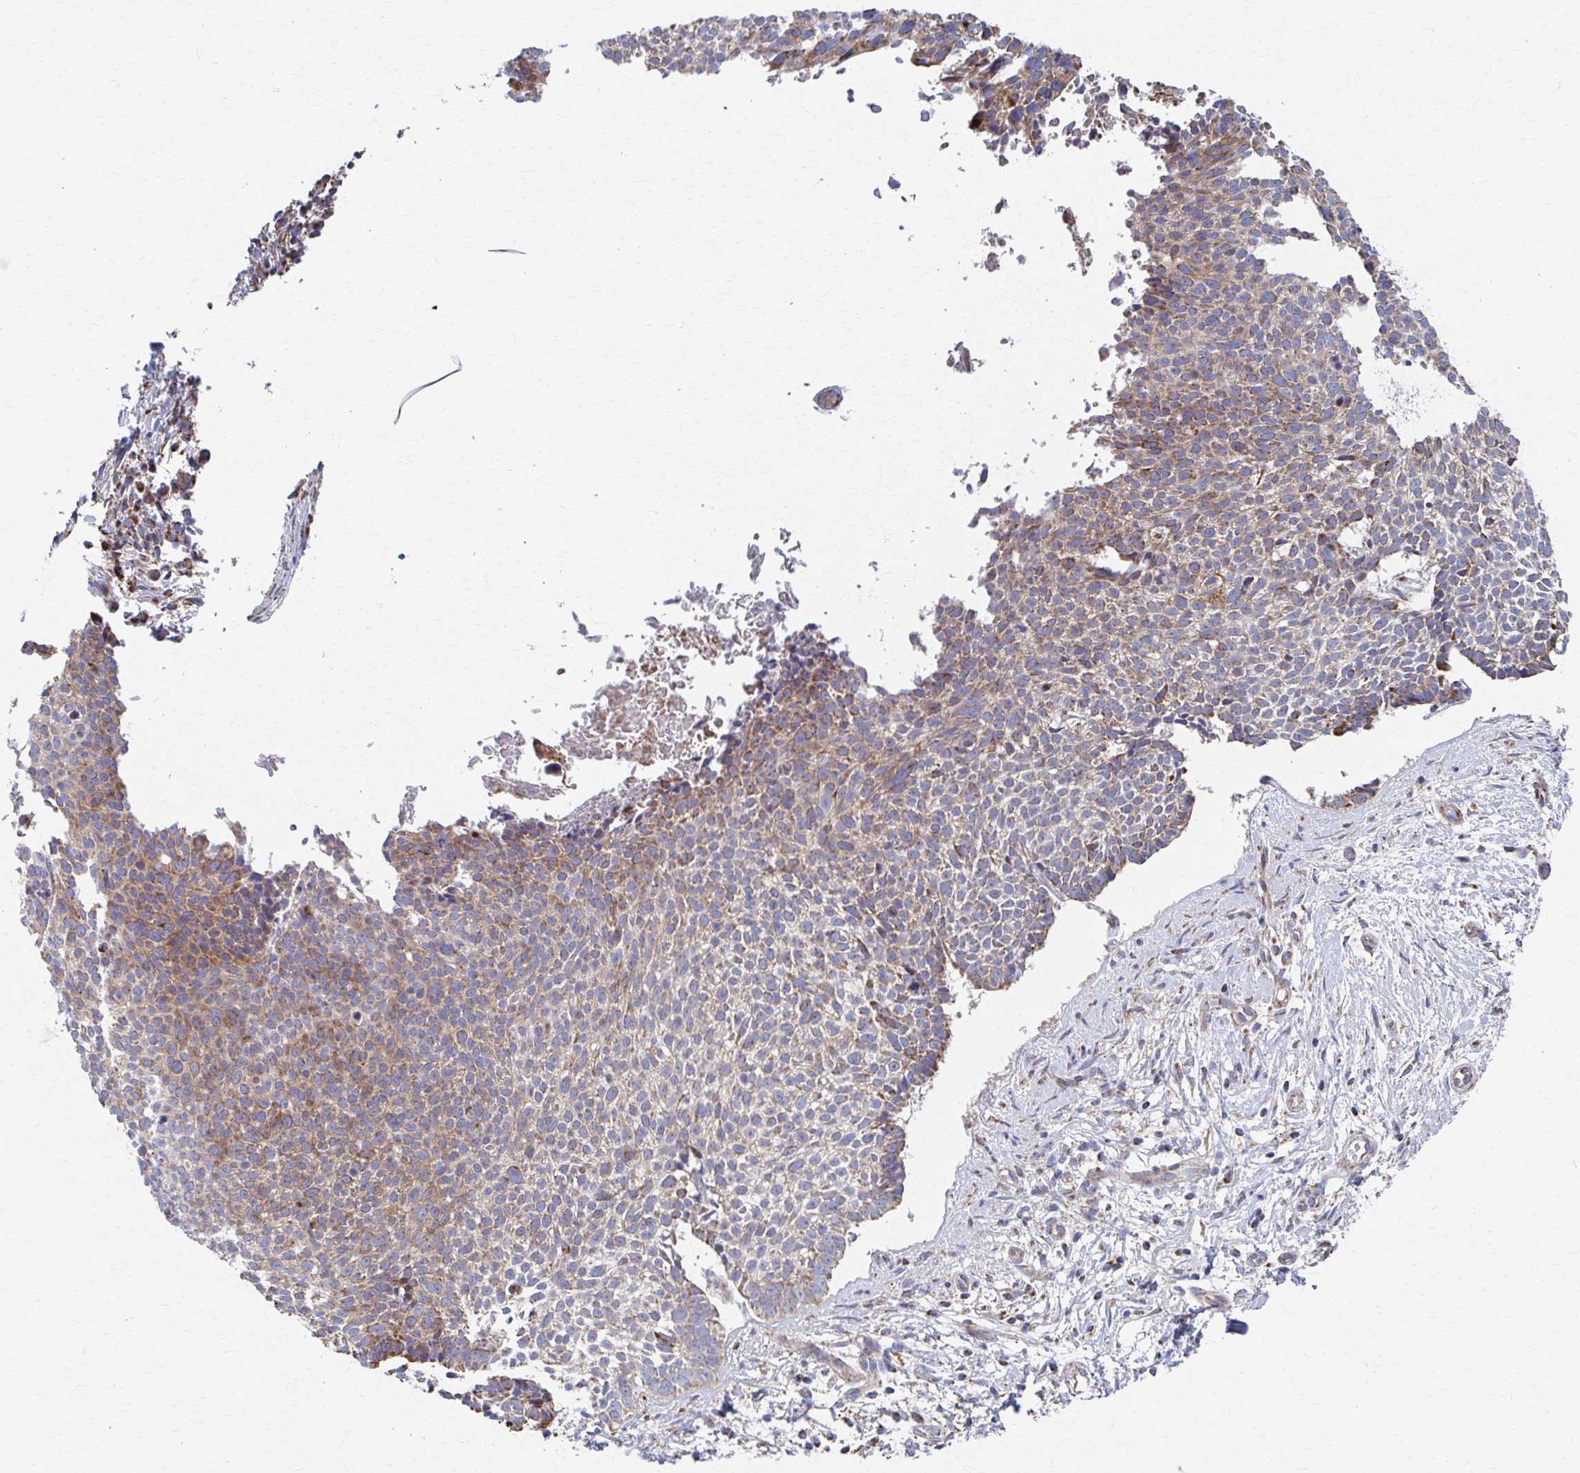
{"staining": {"intensity": "weak", "quantity": "25%-75%", "location": "cytoplasmic/membranous"}, "tissue": "skin cancer", "cell_type": "Tumor cells", "image_type": "cancer", "snomed": [{"axis": "morphology", "description": "Basal cell carcinoma"}, {"axis": "topography", "description": "Skin"}, {"axis": "topography", "description": "Skin of back"}], "caption": "Weak cytoplasmic/membranous staining for a protein is present in about 25%-75% of tumor cells of skin basal cell carcinoma using IHC.", "gene": "SAT1", "patient": {"sex": "male", "age": 81}}